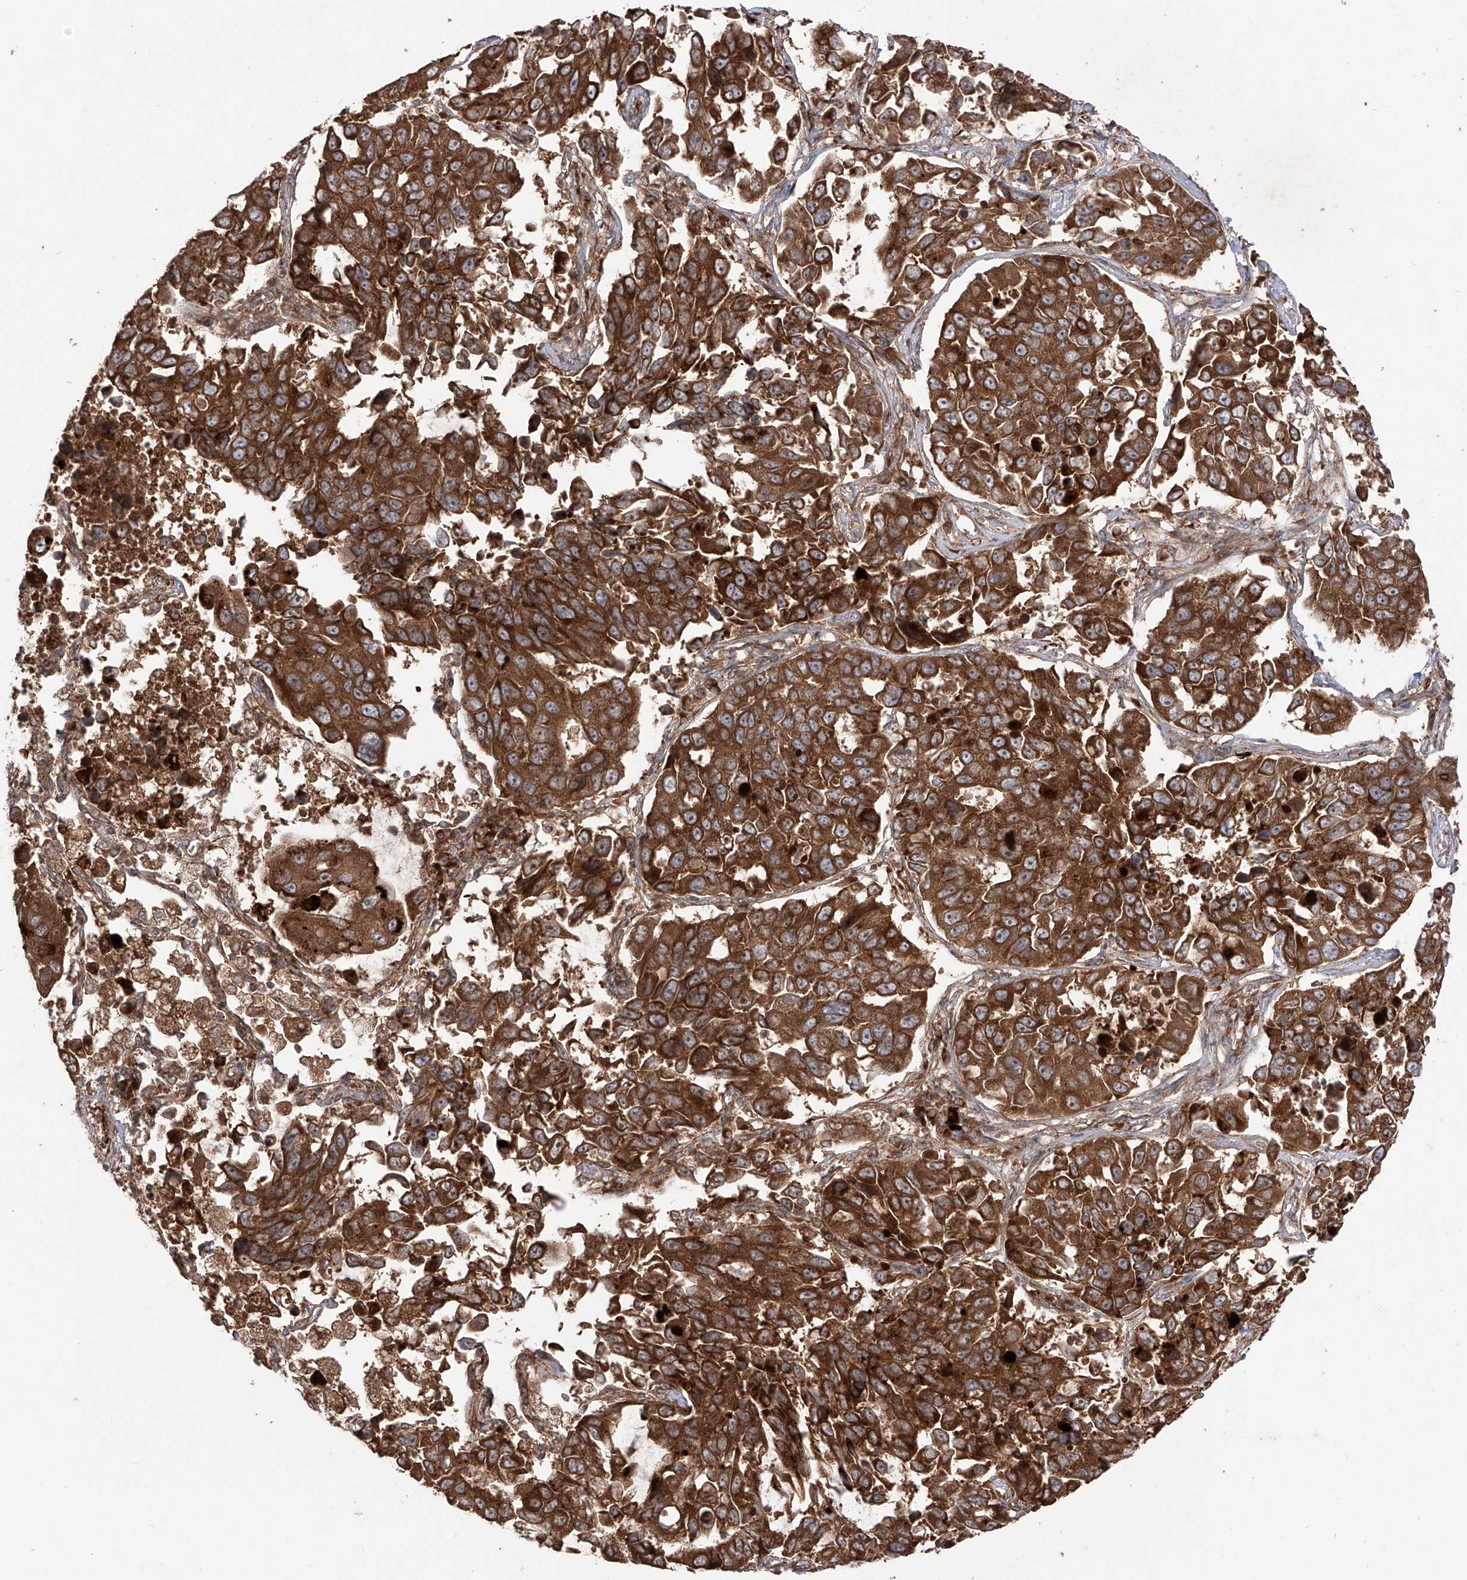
{"staining": {"intensity": "strong", "quantity": ">75%", "location": "cytoplasmic/membranous"}, "tissue": "lung cancer", "cell_type": "Tumor cells", "image_type": "cancer", "snomed": [{"axis": "morphology", "description": "Adenocarcinoma, NOS"}, {"axis": "topography", "description": "Lung"}], "caption": "Brown immunohistochemical staining in lung adenocarcinoma shows strong cytoplasmic/membranous expression in approximately >75% of tumor cells.", "gene": "YKT6", "patient": {"sex": "male", "age": 64}}